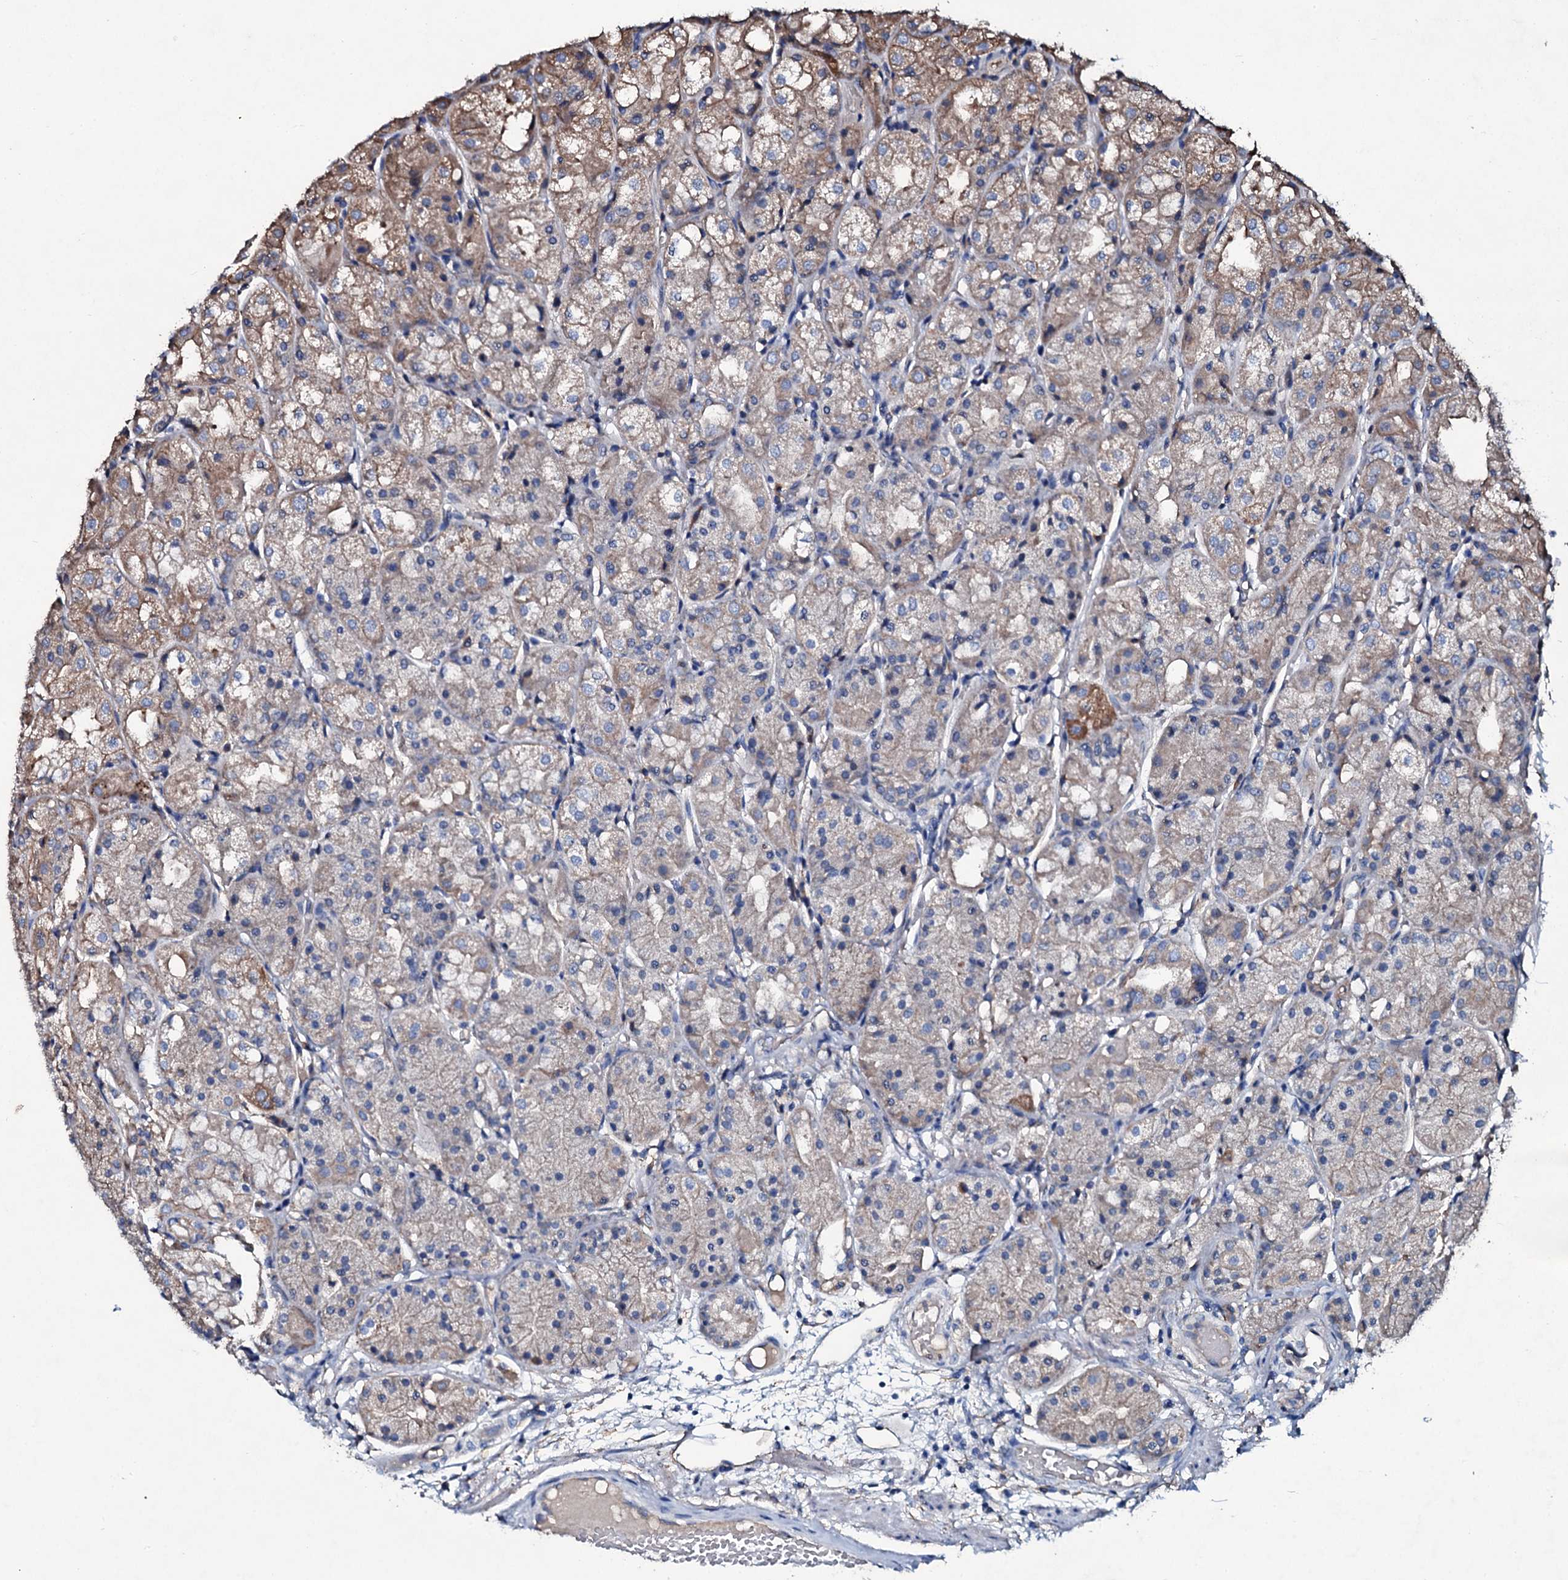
{"staining": {"intensity": "moderate", "quantity": "25%-75%", "location": "cytoplasmic/membranous"}, "tissue": "stomach", "cell_type": "Glandular cells", "image_type": "normal", "snomed": [{"axis": "morphology", "description": "Normal tissue, NOS"}, {"axis": "topography", "description": "Stomach, upper"}], "caption": "A brown stain shows moderate cytoplasmic/membranous staining of a protein in glandular cells of unremarkable human stomach.", "gene": "DMAC2", "patient": {"sex": "male", "age": 72}}